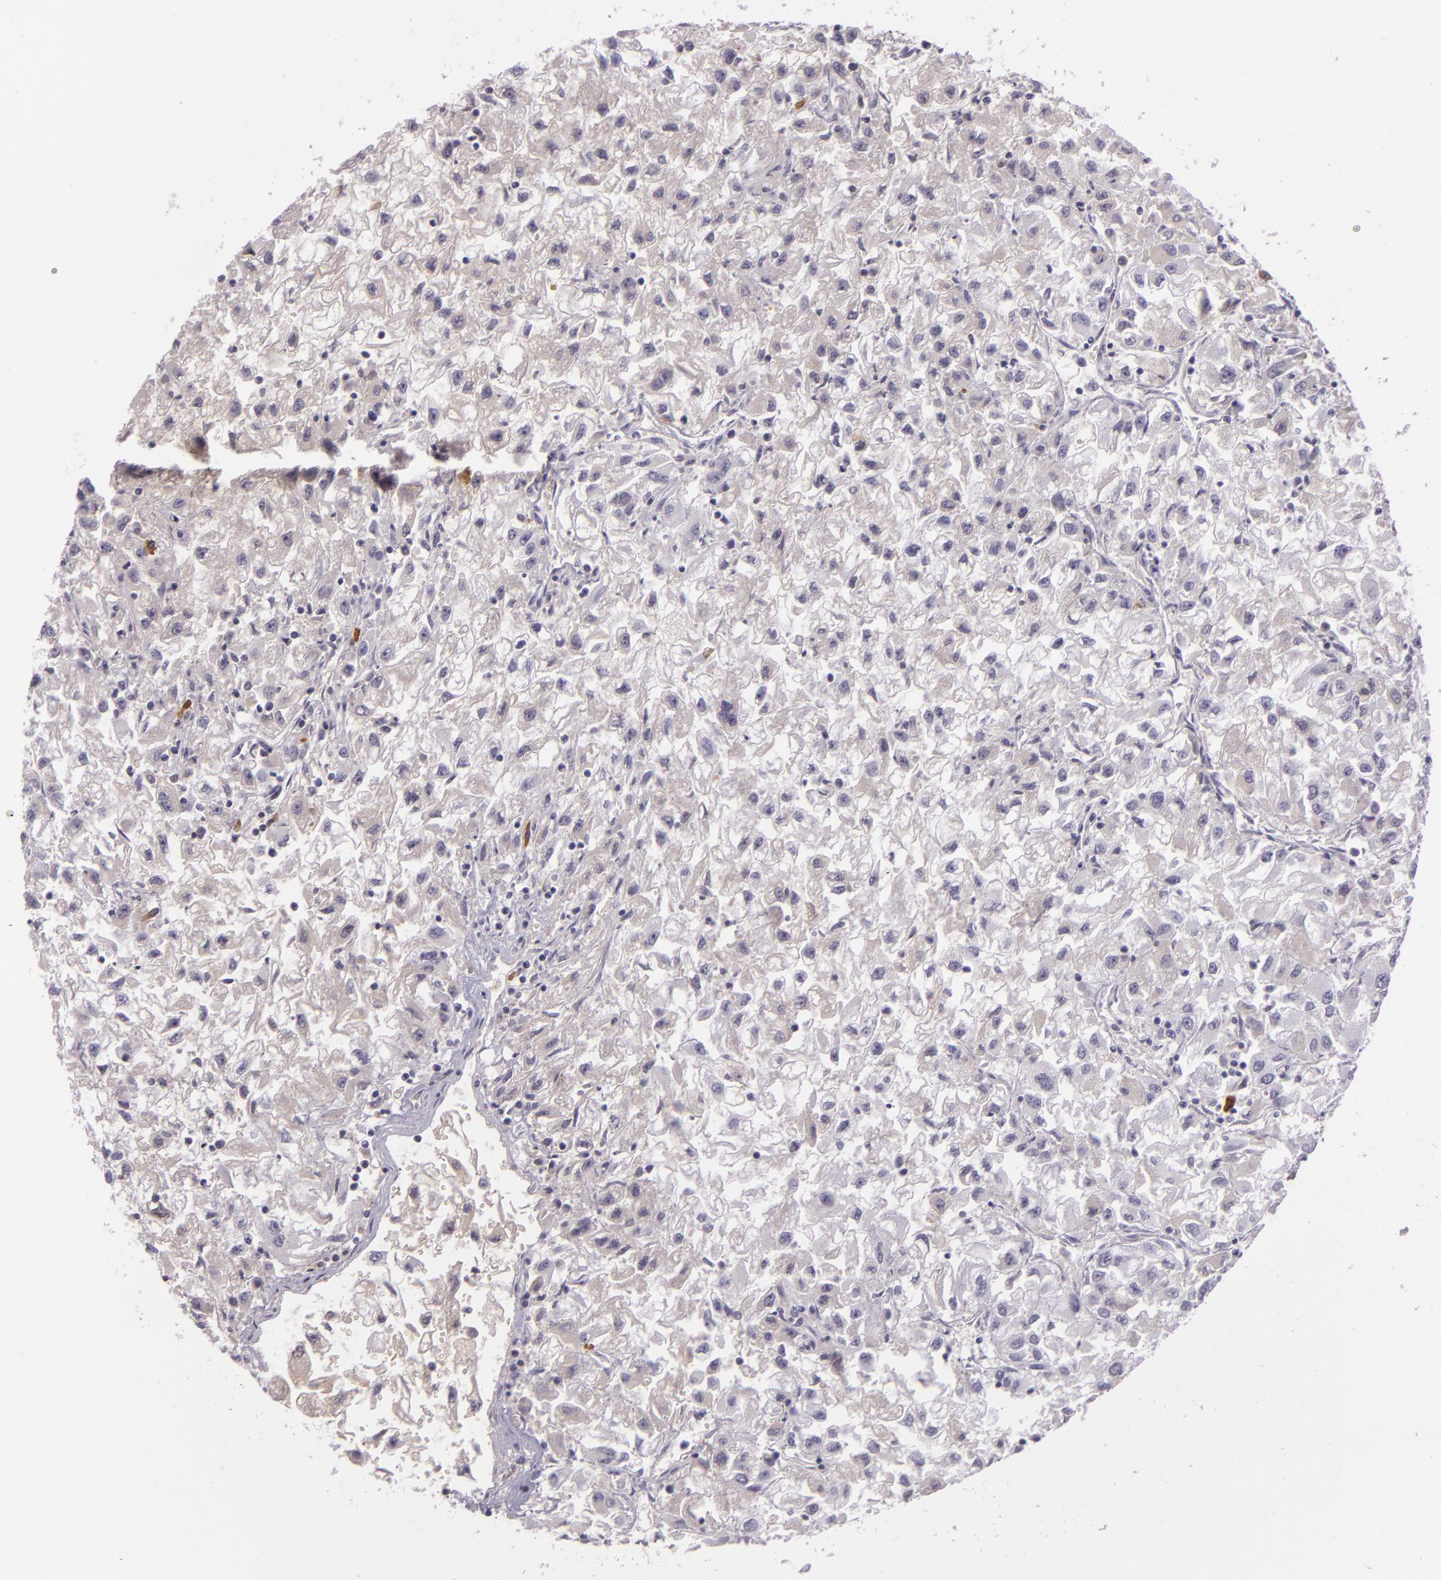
{"staining": {"intensity": "weak", "quantity": "25%-75%", "location": "cytoplasmic/membranous"}, "tissue": "renal cancer", "cell_type": "Tumor cells", "image_type": "cancer", "snomed": [{"axis": "morphology", "description": "Adenocarcinoma, NOS"}, {"axis": "topography", "description": "Kidney"}], "caption": "Adenocarcinoma (renal) stained with a brown dye shows weak cytoplasmic/membranous positive expression in about 25%-75% of tumor cells.", "gene": "CHEK2", "patient": {"sex": "male", "age": 59}}